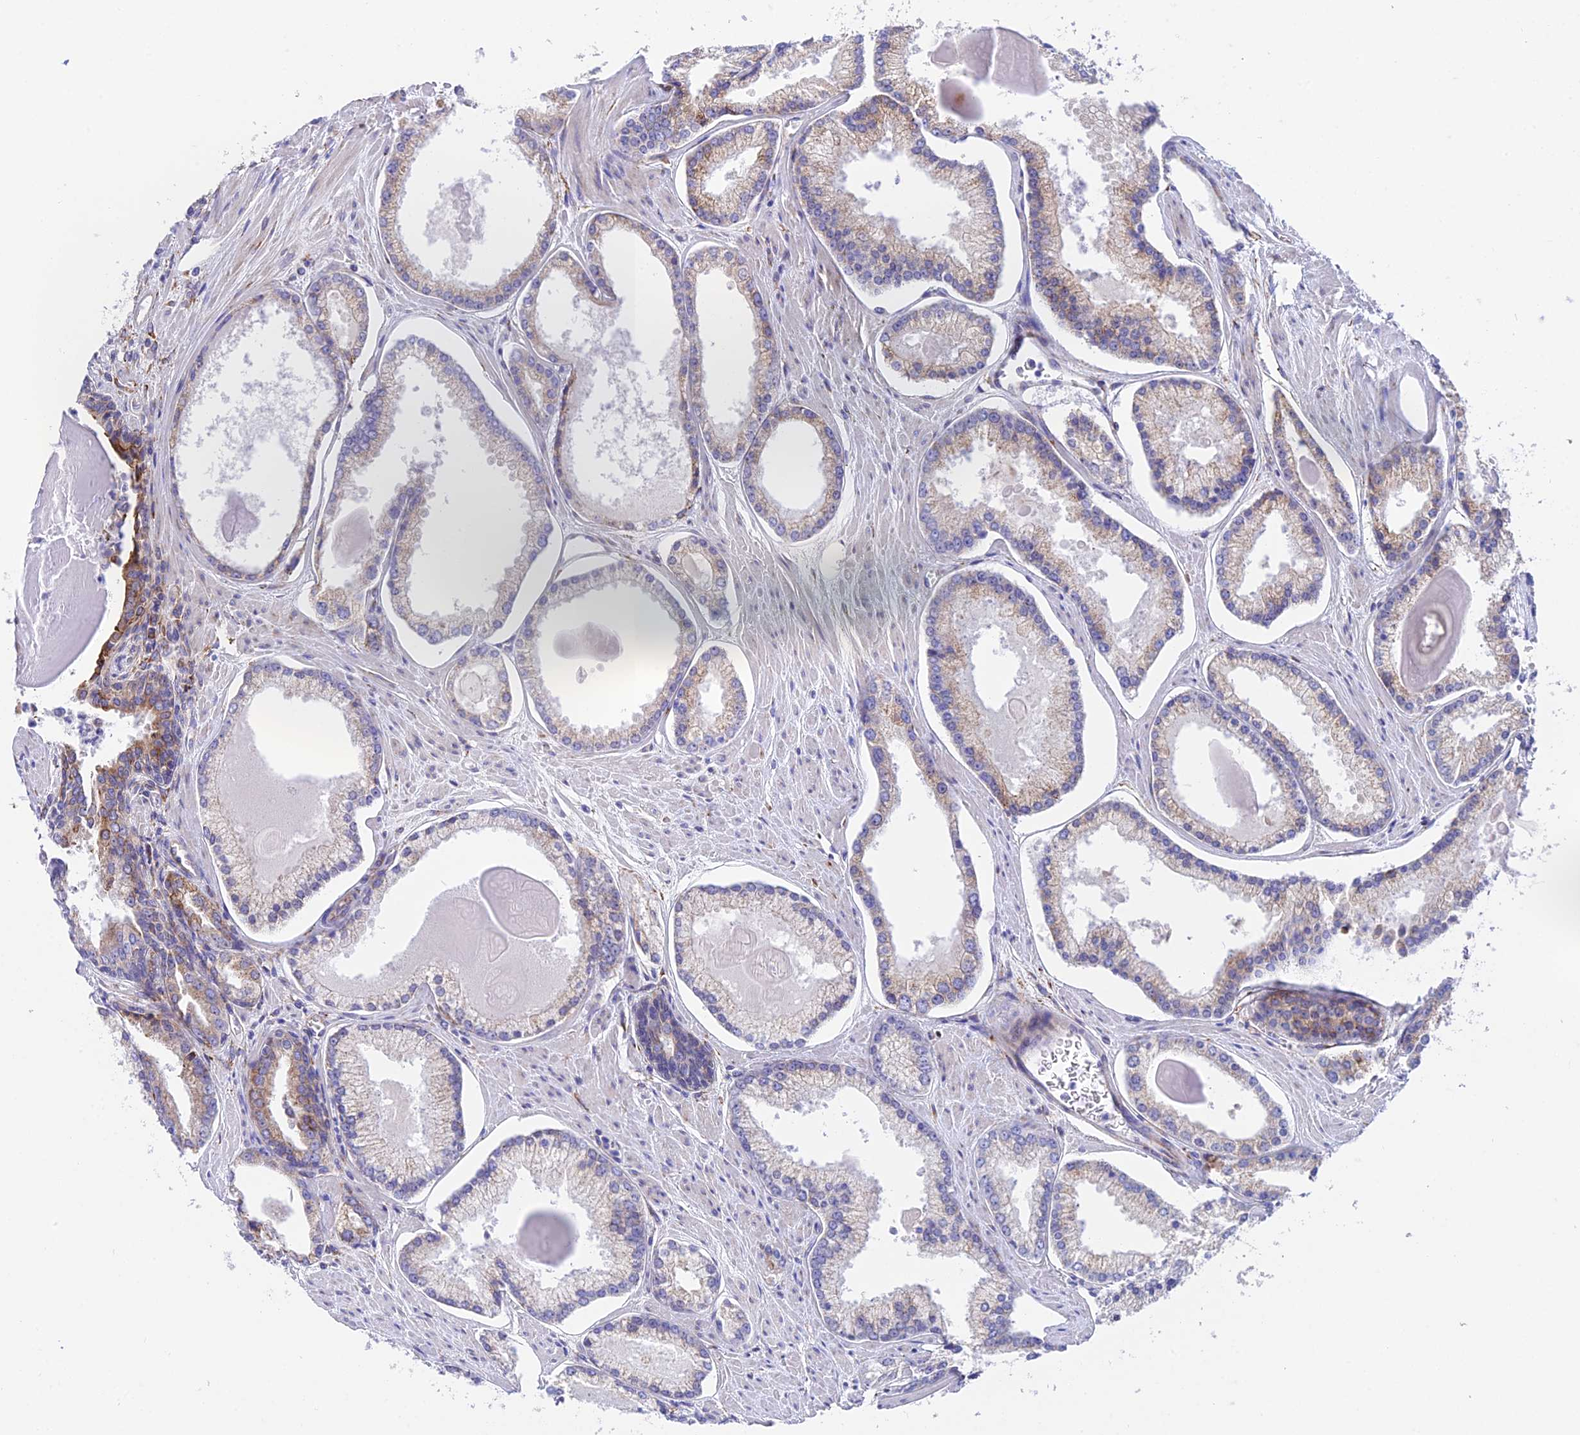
{"staining": {"intensity": "weak", "quantity": "25%-75%", "location": "cytoplasmic/membranous"}, "tissue": "prostate cancer", "cell_type": "Tumor cells", "image_type": "cancer", "snomed": [{"axis": "morphology", "description": "Adenocarcinoma, Low grade"}, {"axis": "topography", "description": "Prostate"}], "caption": "Human prostate low-grade adenocarcinoma stained with a brown dye reveals weak cytoplasmic/membranous positive staining in approximately 25%-75% of tumor cells.", "gene": "TUBGCP6", "patient": {"sex": "male", "age": 54}}